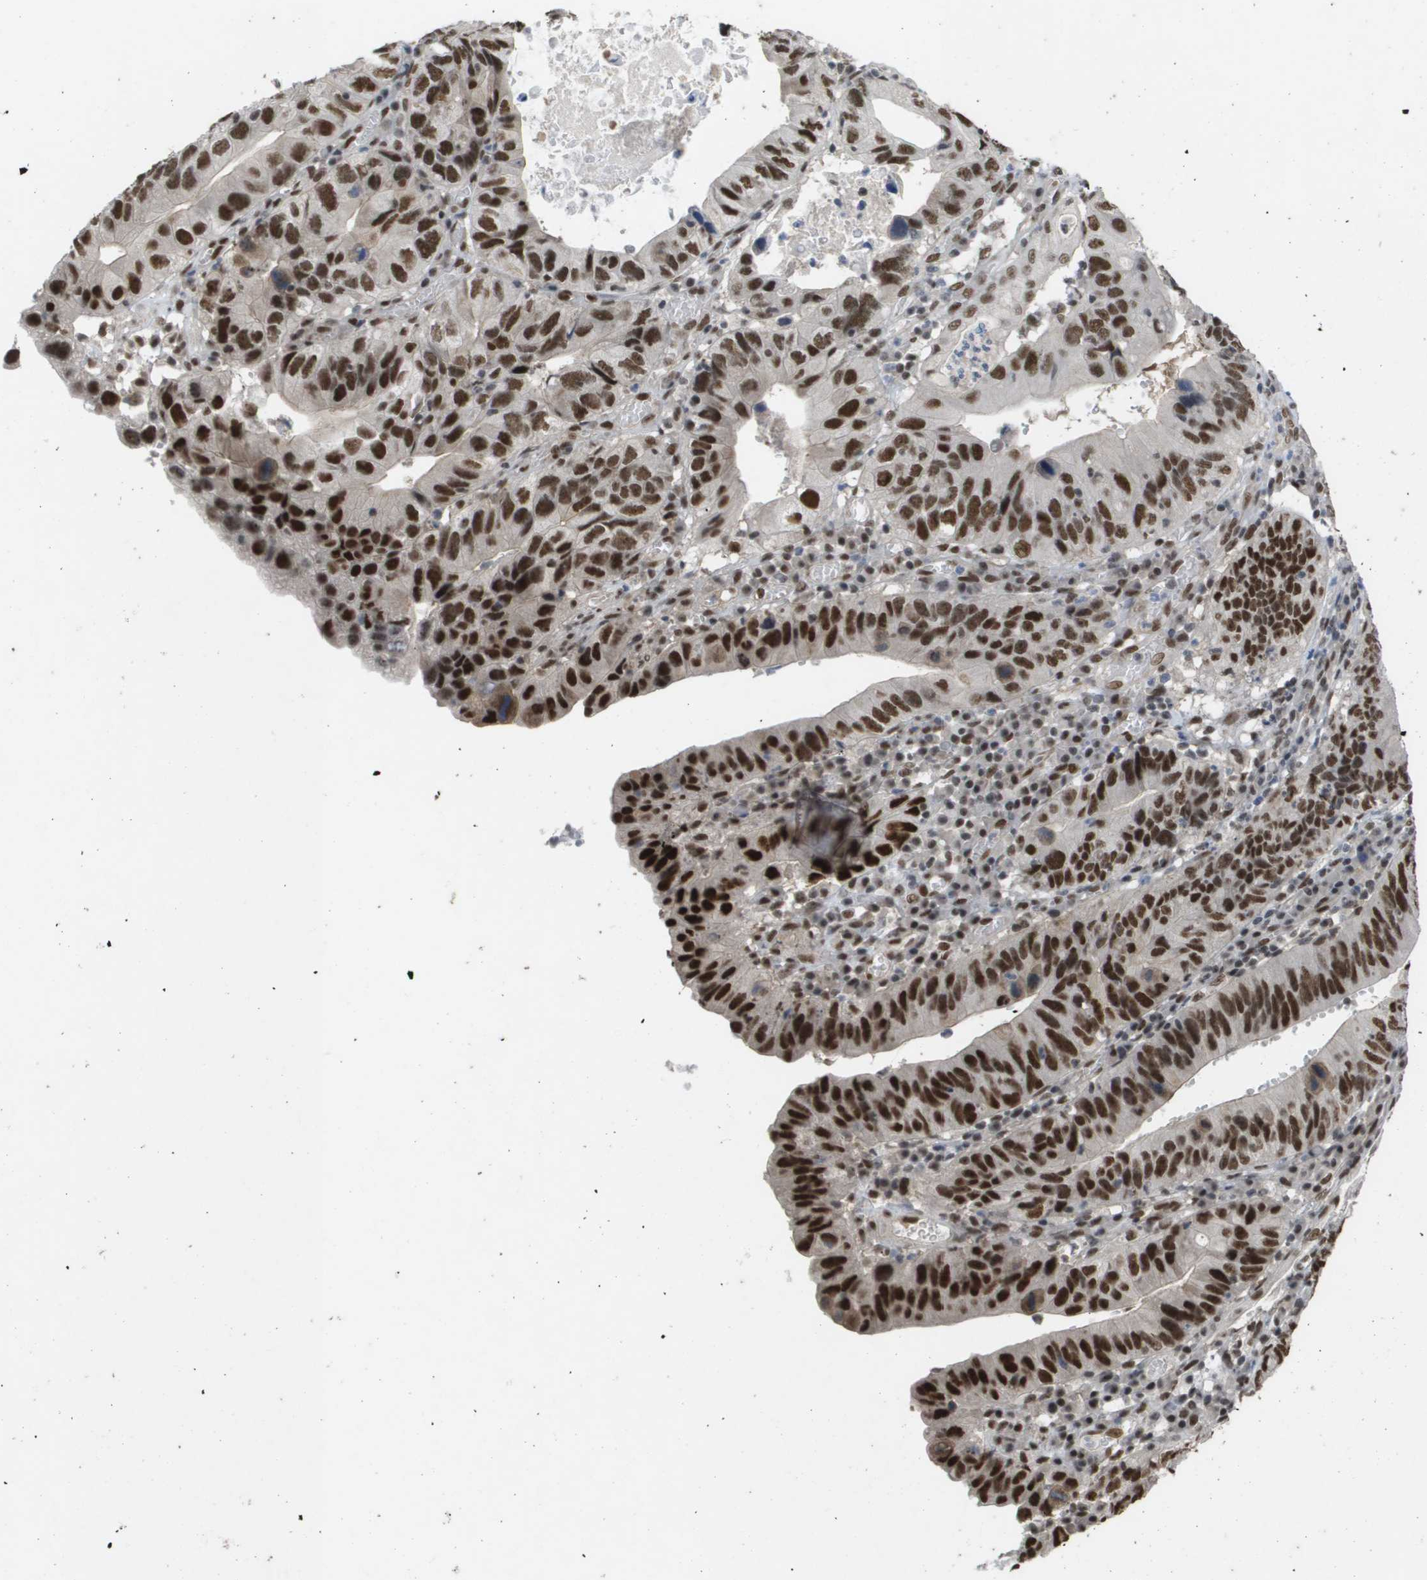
{"staining": {"intensity": "strong", "quantity": ">75%", "location": "nuclear"}, "tissue": "stomach cancer", "cell_type": "Tumor cells", "image_type": "cancer", "snomed": [{"axis": "morphology", "description": "Adenocarcinoma, NOS"}, {"axis": "topography", "description": "Stomach"}], "caption": "Strong nuclear protein staining is seen in about >75% of tumor cells in stomach adenocarcinoma.", "gene": "CDT1", "patient": {"sex": "male", "age": 59}}